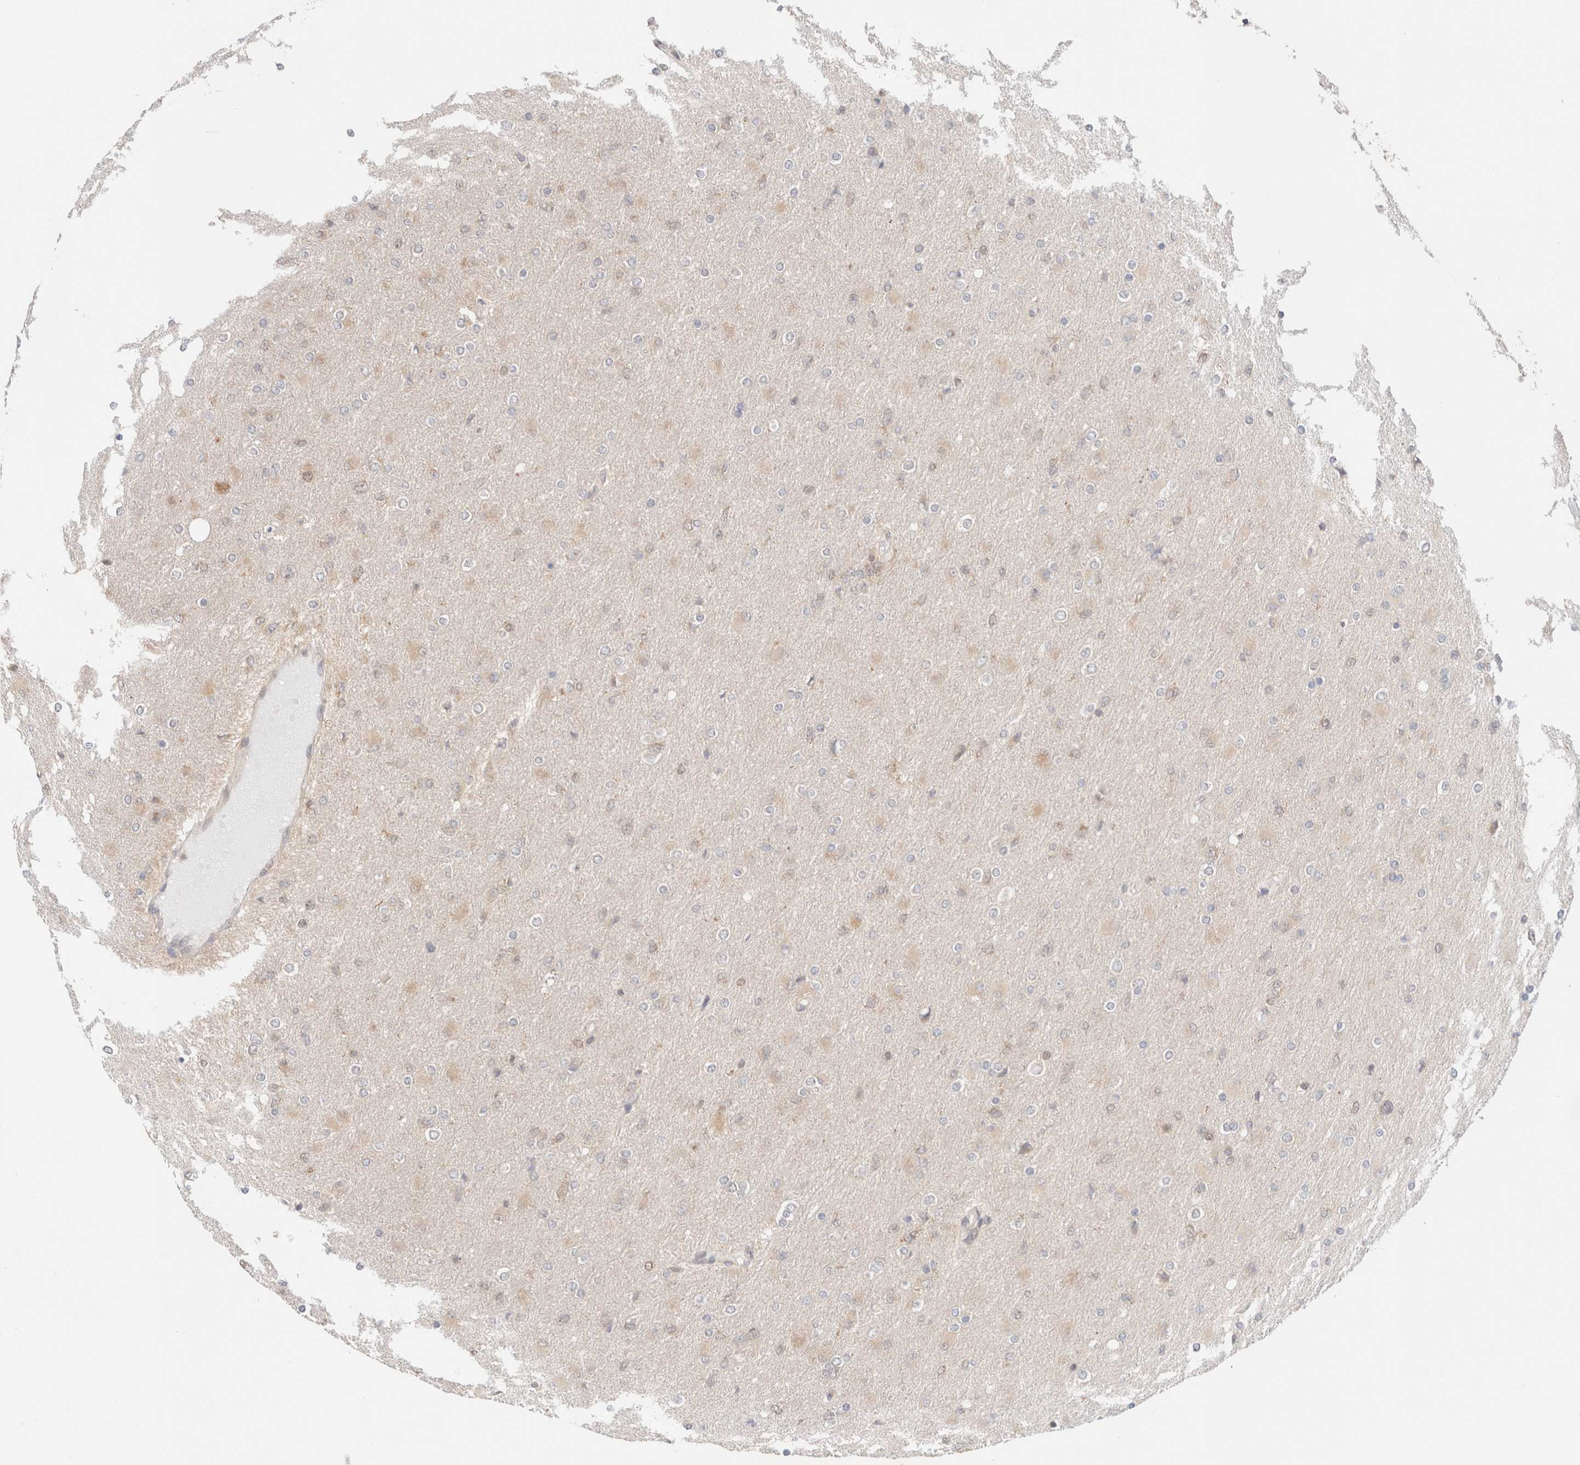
{"staining": {"intensity": "weak", "quantity": "<25%", "location": "cytoplasmic/membranous"}, "tissue": "glioma", "cell_type": "Tumor cells", "image_type": "cancer", "snomed": [{"axis": "morphology", "description": "Glioma, malignant, High grade"}, {"axis": "topography", "description": "Cerebral cortex"}], "caption": "Protein analysis of malignant glioma (high-grade) demonstrates no significant expression in tumor cells.", "gene": "XKR4", "patient": {"sex": "female", "age": 36}}